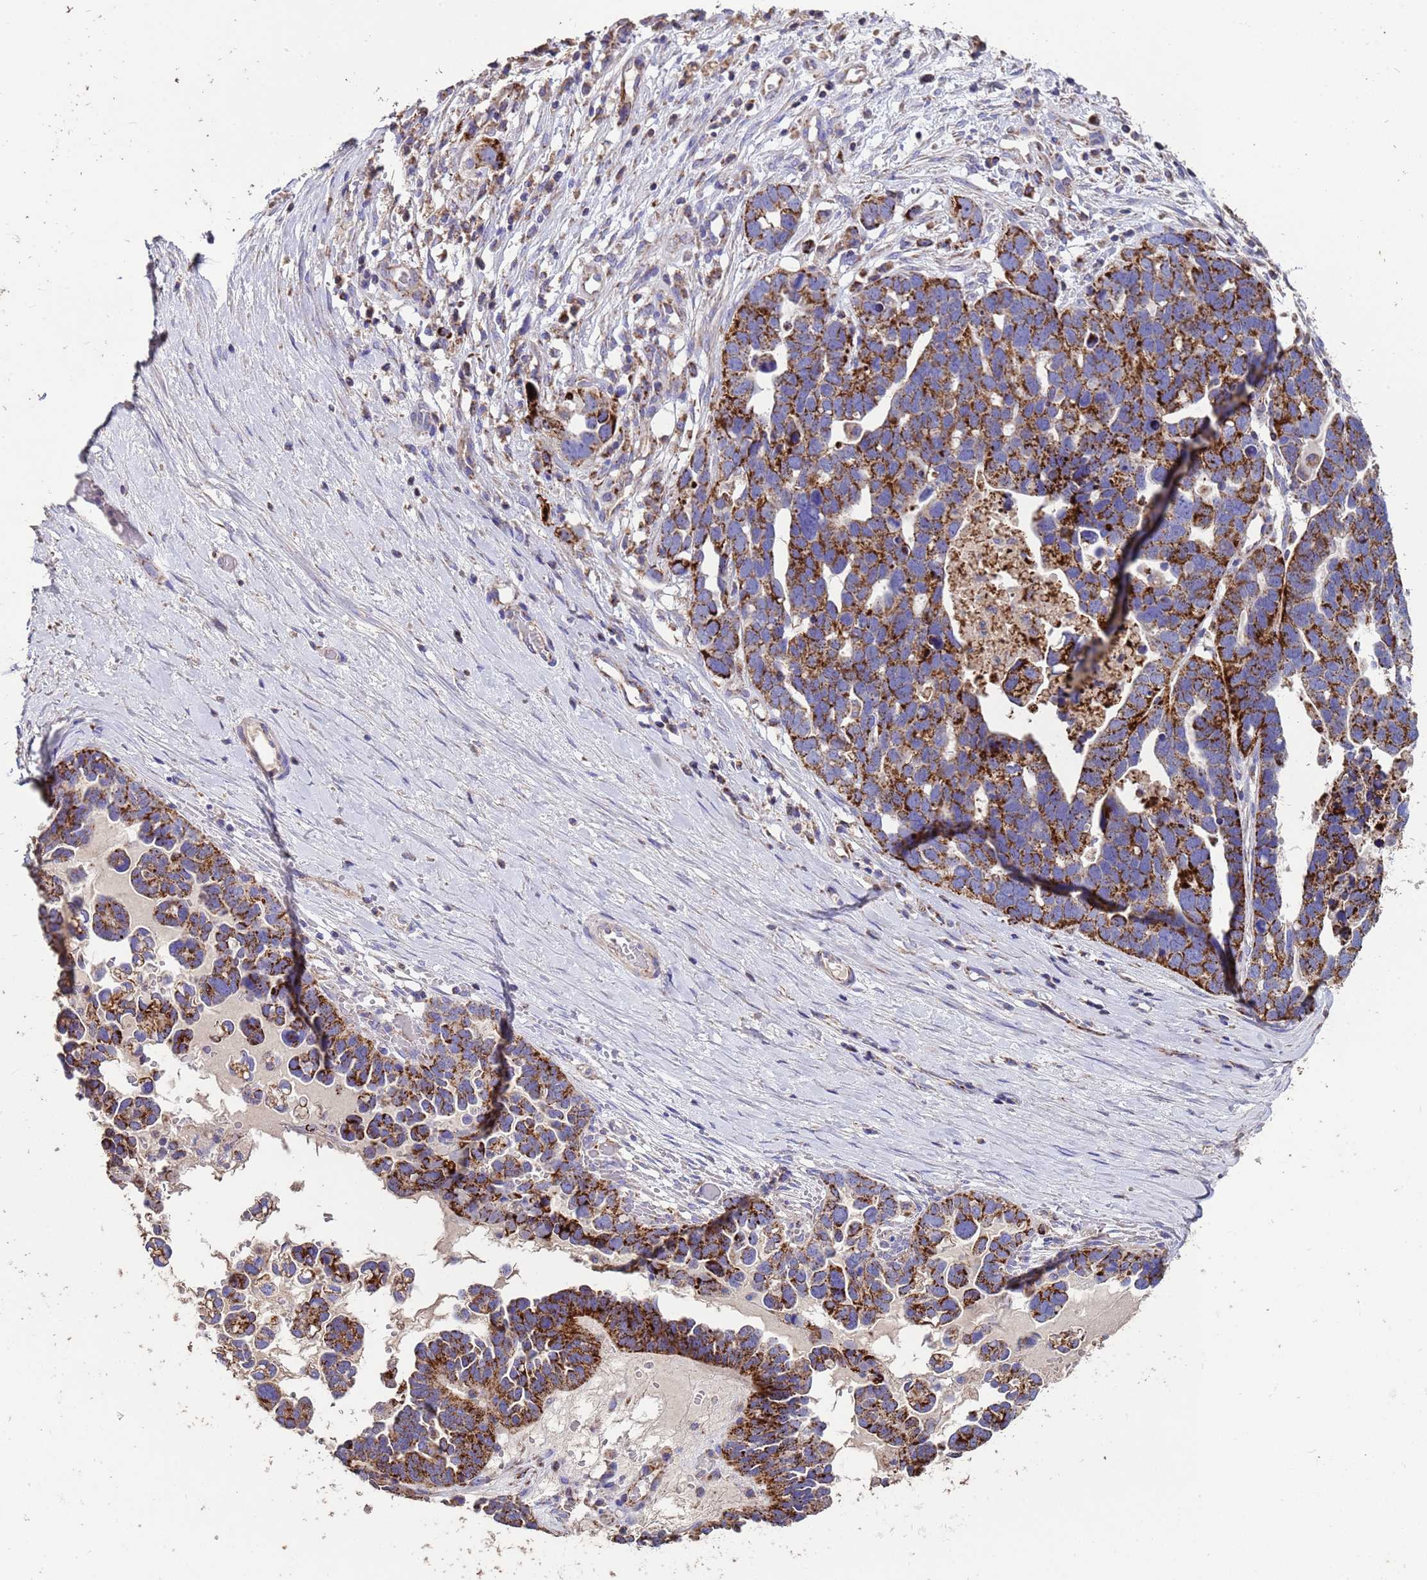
{"staining": {"intensity": "strong", "quantity": ">75%", "location": "cytoplasmic/membranous"}, "tissue": "ovarian cancer", "cell_type": "Tumor cells", "image_type": "cancer", "snomed": [{"axis": "morphology", "description": "Cystadenocarcinoma, serous, NOS"}, {"axis": "topography", "description": "Ovary"}], "caption": "This photomicrograph reveals ovarian serous cystadenocarcinoma stained with IHC to label a protein in brown. The cytoplasmic/membranous of tumor cells show strong positivity for the protein. Nuclei are counter-stained blue.", "gene": "ZNFX1", "patient": {"sex": "female", "age": 54}}